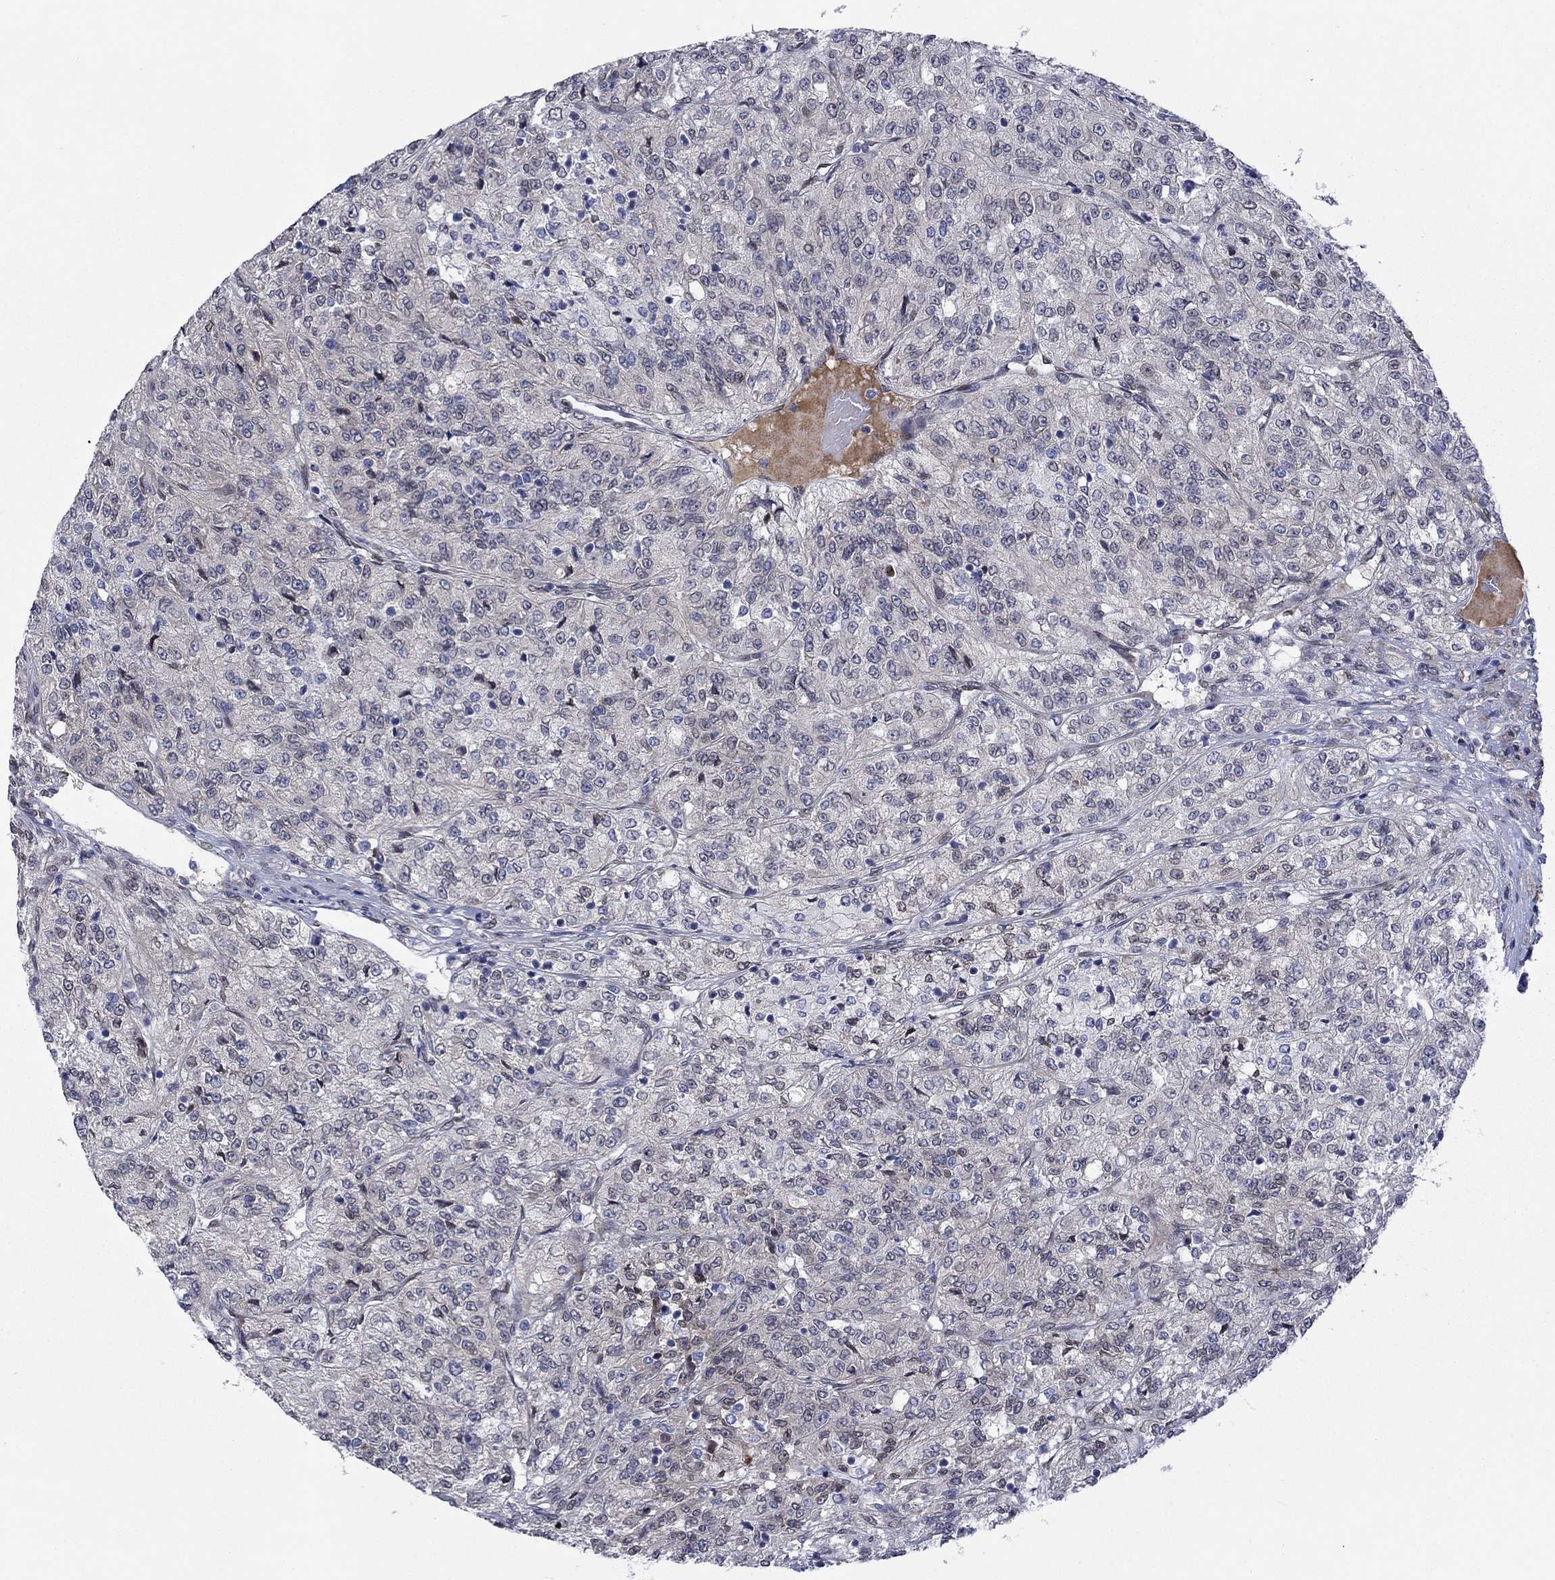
{"staining": {"intensity": "negative", "quantity": "none", "location": "none"}, "tissue": "renal cancer", "cell_type": "Tumor cells", "image_type": "cancer", "snomed": [{"axis": "morphology", "description": "Adenocarcinoma, NOS"}, {"axis": "topography", "description": "Kidney"}], "caption": "Photomicrograph shows no protein staining in tumor cells of renal cancer tissue.", "gene": "EMC9", "patient": {"sex": "female", "age": 63}}